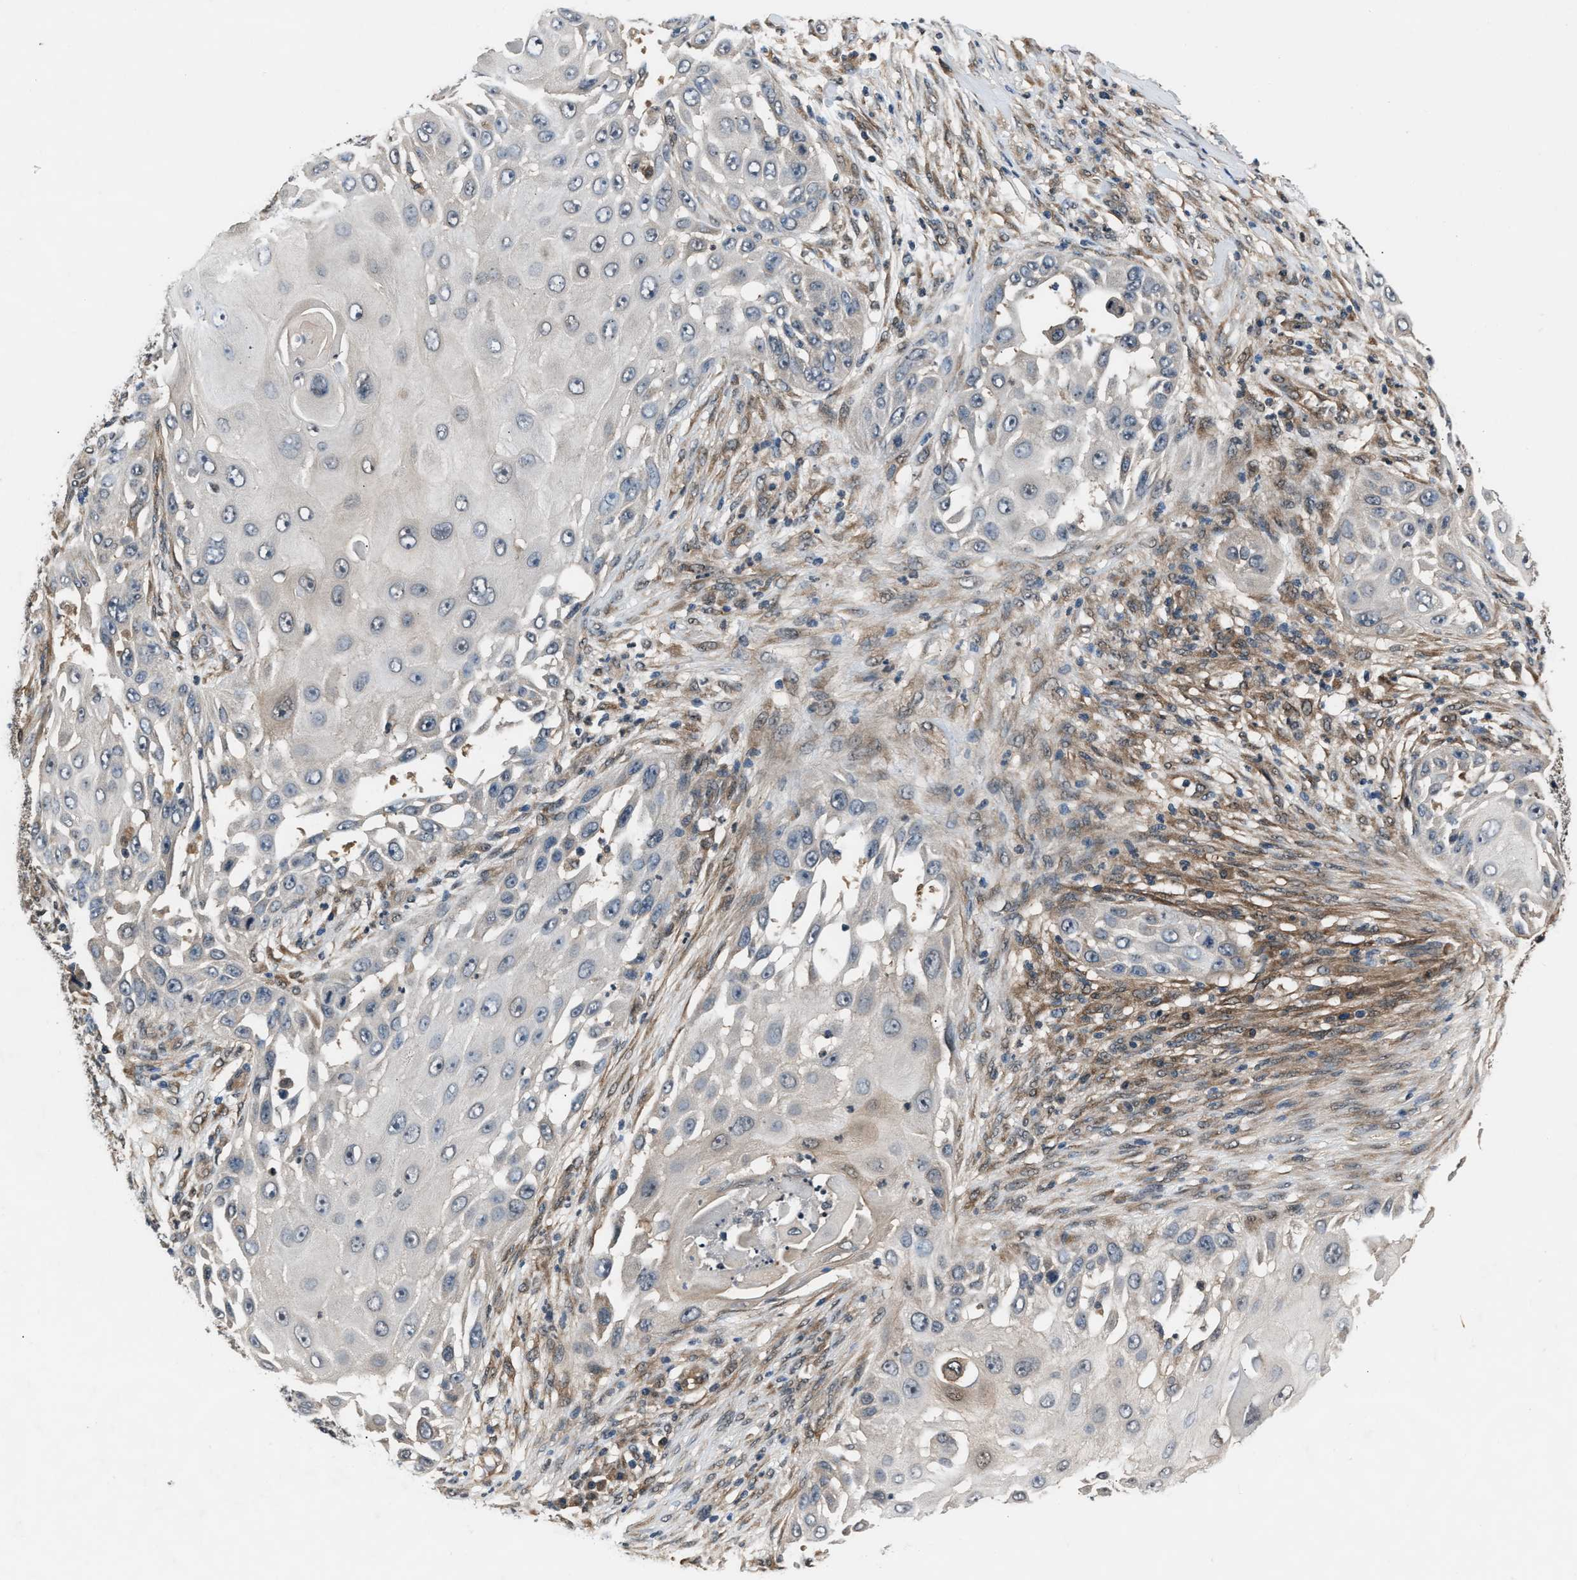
{"staining": {"intensity": "weak", "quantity": "<25%", "location": "cytoplasmic/membranous"}, "tissue": "skin cancer", "cell_type": "Tumor cells", "image_type": "cancer", "snomed": [{"axis": "morphology", "description": "Squamous cell carcinoma, NOS"}, {"axis": "topography", "description": "Skin"}], "caption": "High power microscopy histopathology image of an immunohistochemistry image of squamous cell carcinoma (skin), revealing no significant positivity in tumor cells.", "gene": "TP53I3", "patient": {"sex": "female", "age": 44}}